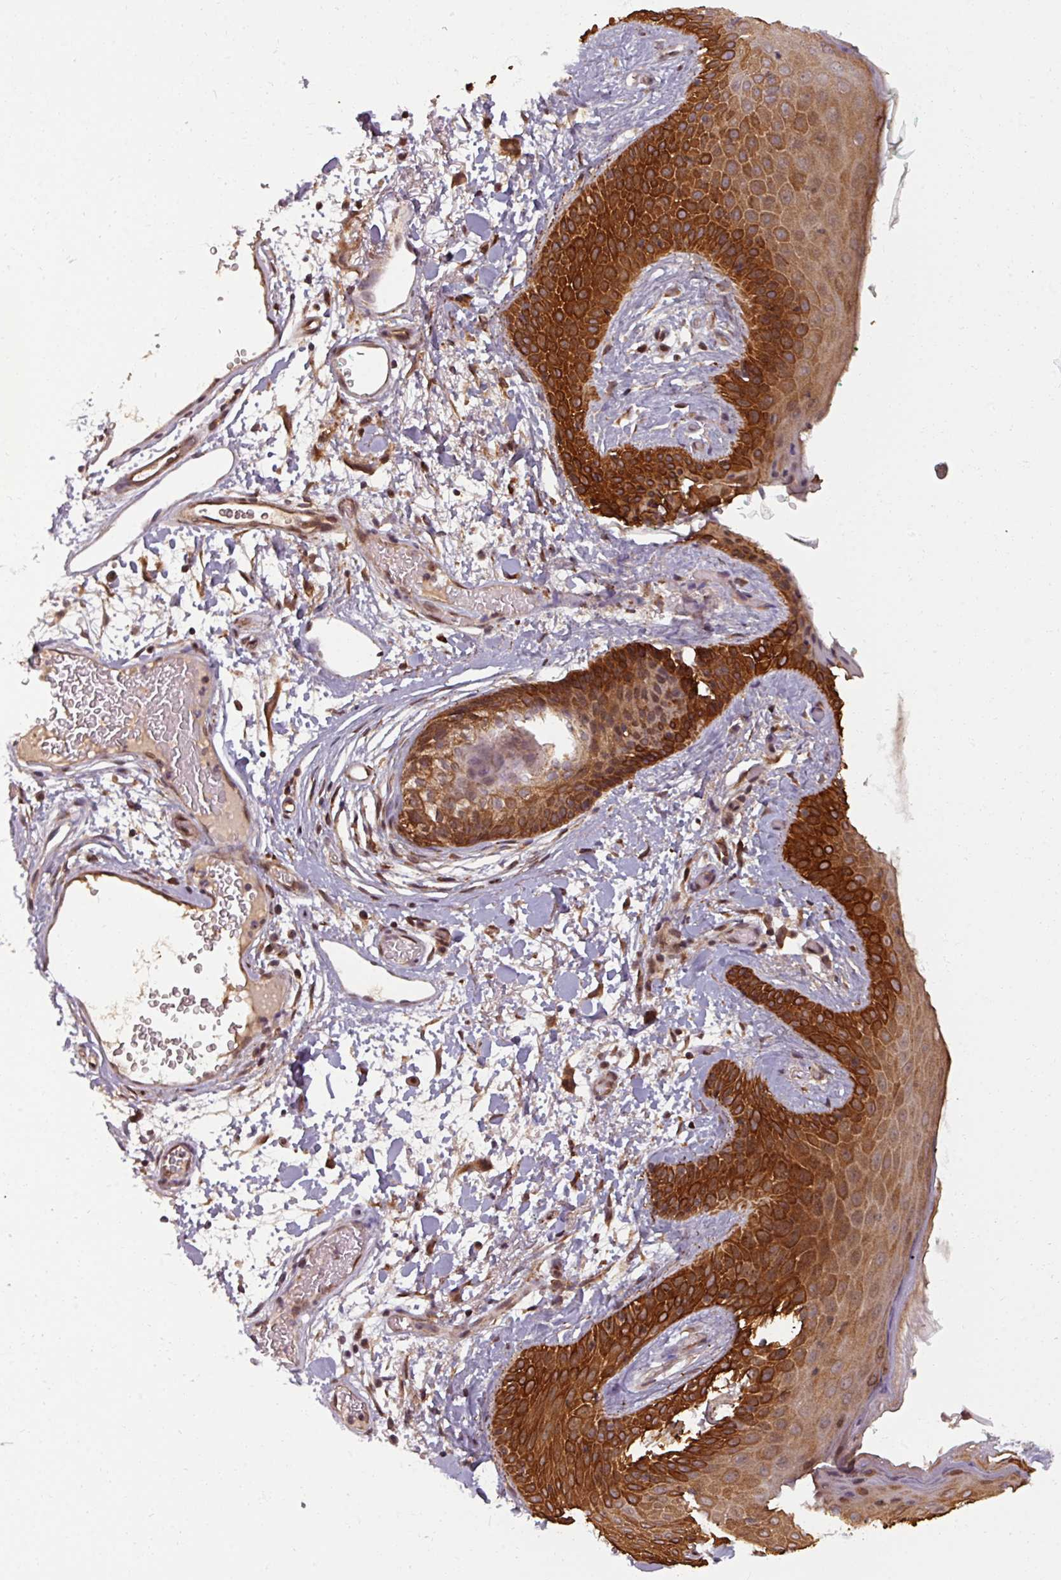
{"staining": {"intensity": "moderate", "quantity": "25%-75%", "location": "cytoplasmic/membranous,nuclear"}, "tissue": "skin", "cell_type": "Fibroblasts", "image_type": "normal", "snomed": [{"axis": "morphology", "description": "Normal tissue, NOS"}, {"axis": "topography", "description": "Skin"}], "caption": "Normal skin demonstrates moderate cytoplasmic/membranous,nuclear staining in approximately 25%-75% of fibroblasts, visualized by immunohistochemistry. (DAB (3,3'-diaminobenzidine) IHC, brown staining for protein, blue staining for nuclei).", "gene": "SWI5", "patient": {"sex": "male", "age": 79}}